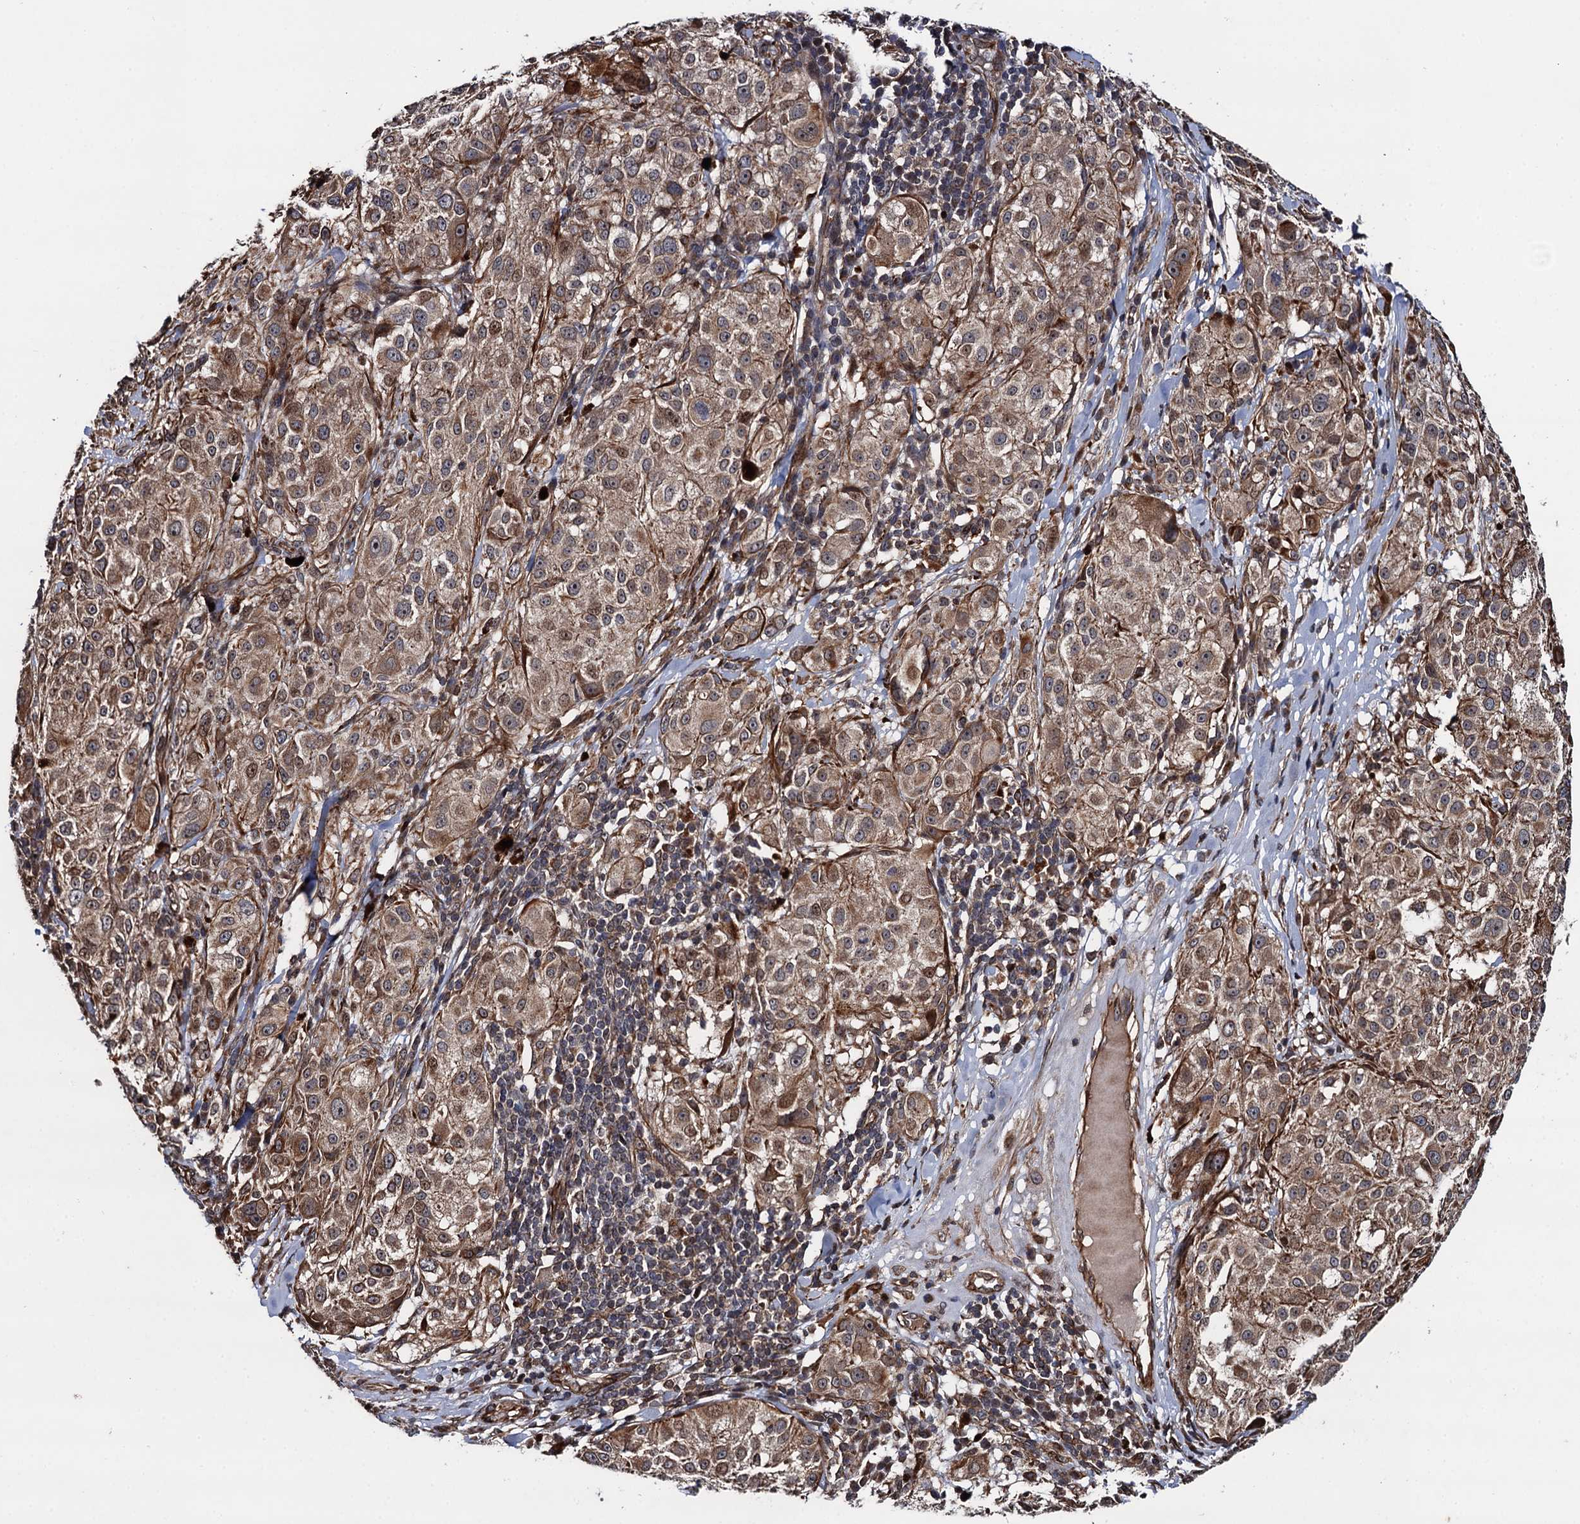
{"staining": {"intensity": "moderate", "quantity": ">75%", "location": "cytoplasmic/membranous"}, "tissue": "melanoma", "cell_type": "Tumor cells", "image_type": "cancer", "snomed": [{"axis": "morphology", "description": "Necrosis, NOS"}, {"axis": "morphology", "description": "Malignant melanoma, NOS"}, {"axis": "topography", "description": "Skin"}], "caption": "Protein expression by immunohistochemistry exhibits moderate cytoplasmic/membranous expression in about >75% of tumor cells in malignant melanoma.", "gene": "FSIP1", "patient": {"sex": "female", "age": 87}}